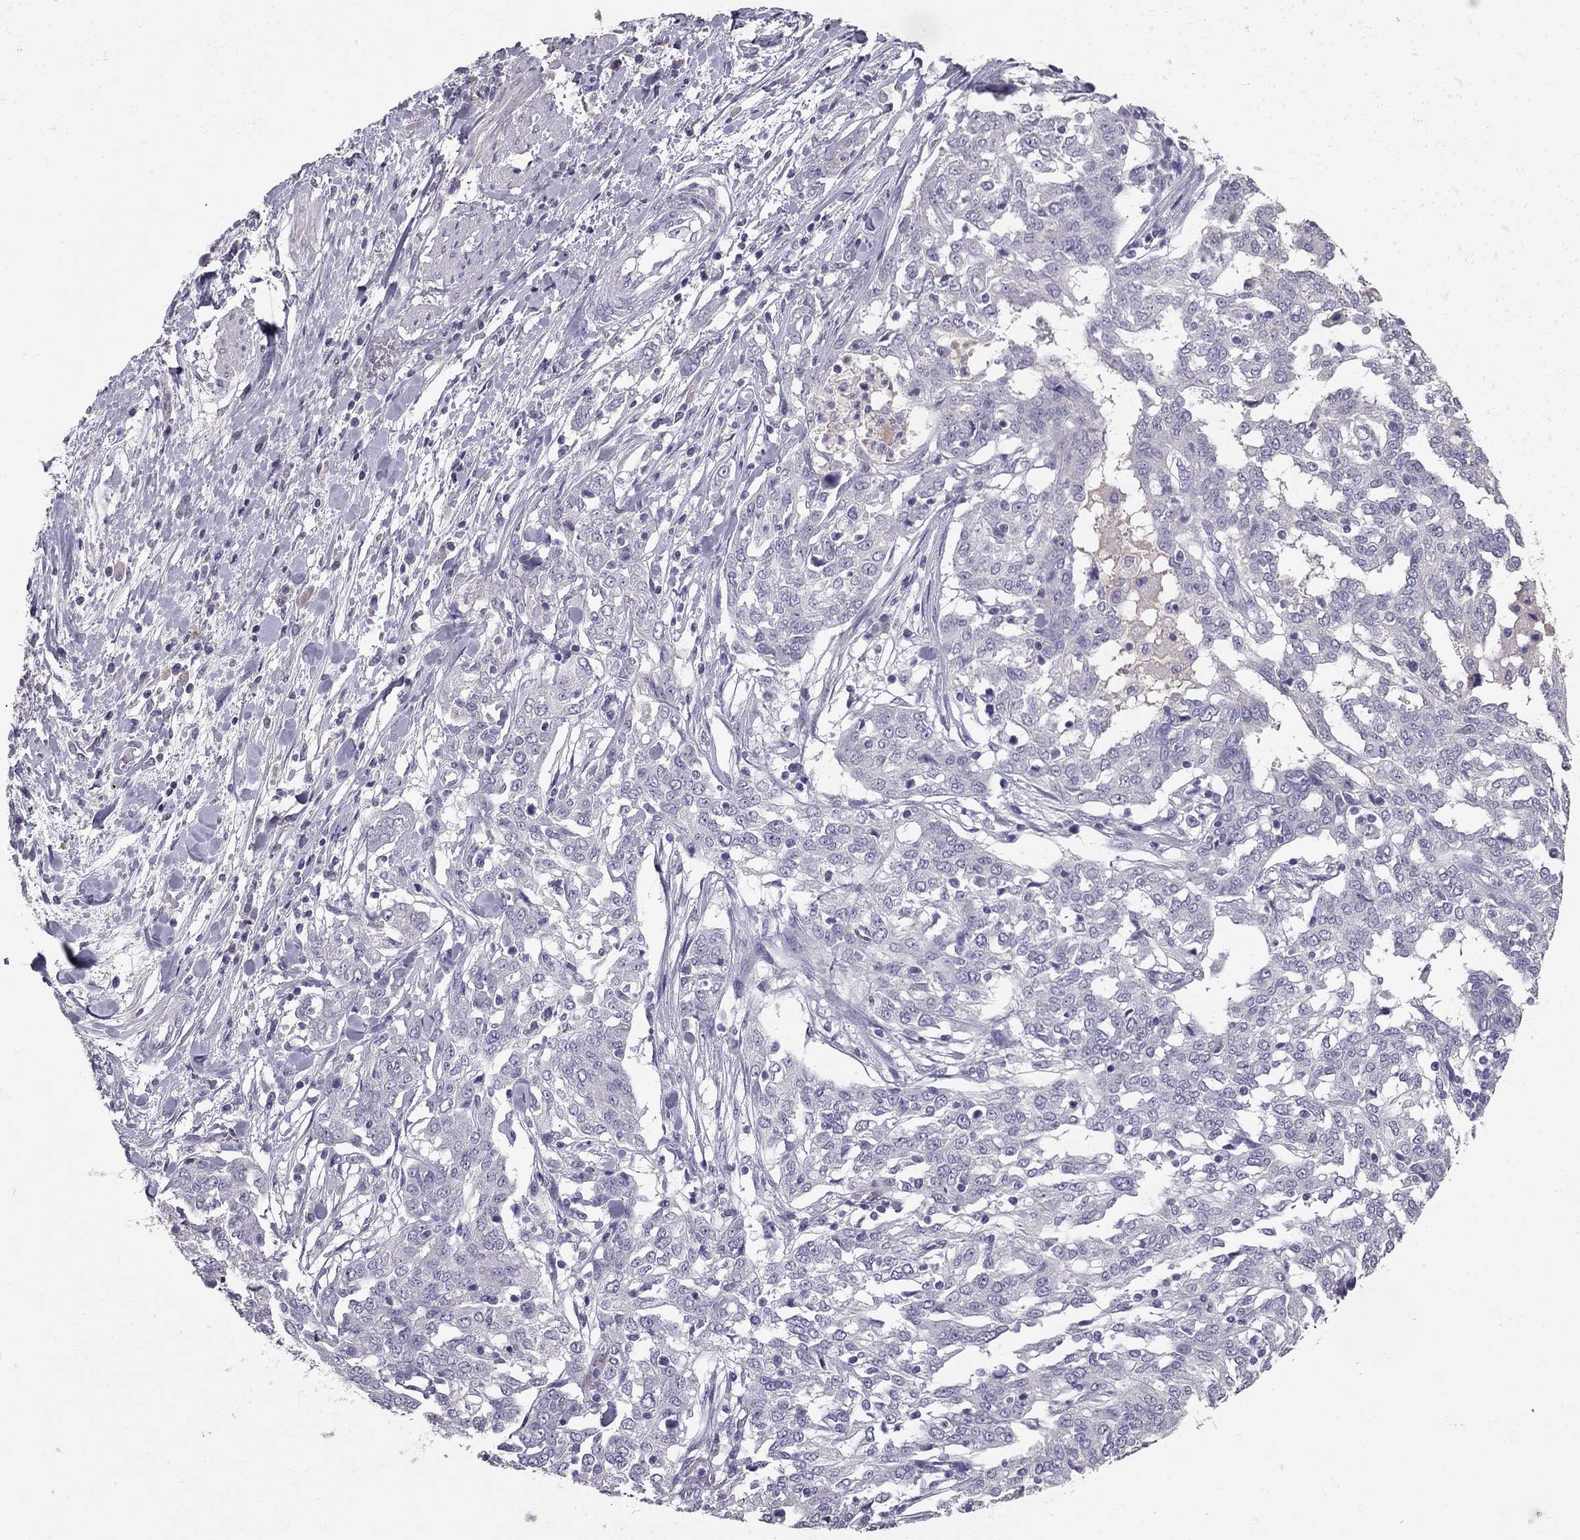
{"staining": {"intensity": "negative", "quantity": "none", "location": "none"}, "tissue": "ovarian cancer", "cell_type": "Tumor cells", "image_type": "cancer", "snomed": [{"axis": "morphology", "description": "Cystadenocarcinoma, serous, NOS"}, {"axis": "topography", "description": "Ovary"}], "caption": "Image shows no protein expression in tumor cells of ovarian serous cystadenocarcinoma tissue. The staining is performed using DAB brown chromogen with nuclei counter-stained in using hematoxylin.", "gene": "SCG5", "patient": {"sex": "female", "age": 67}}